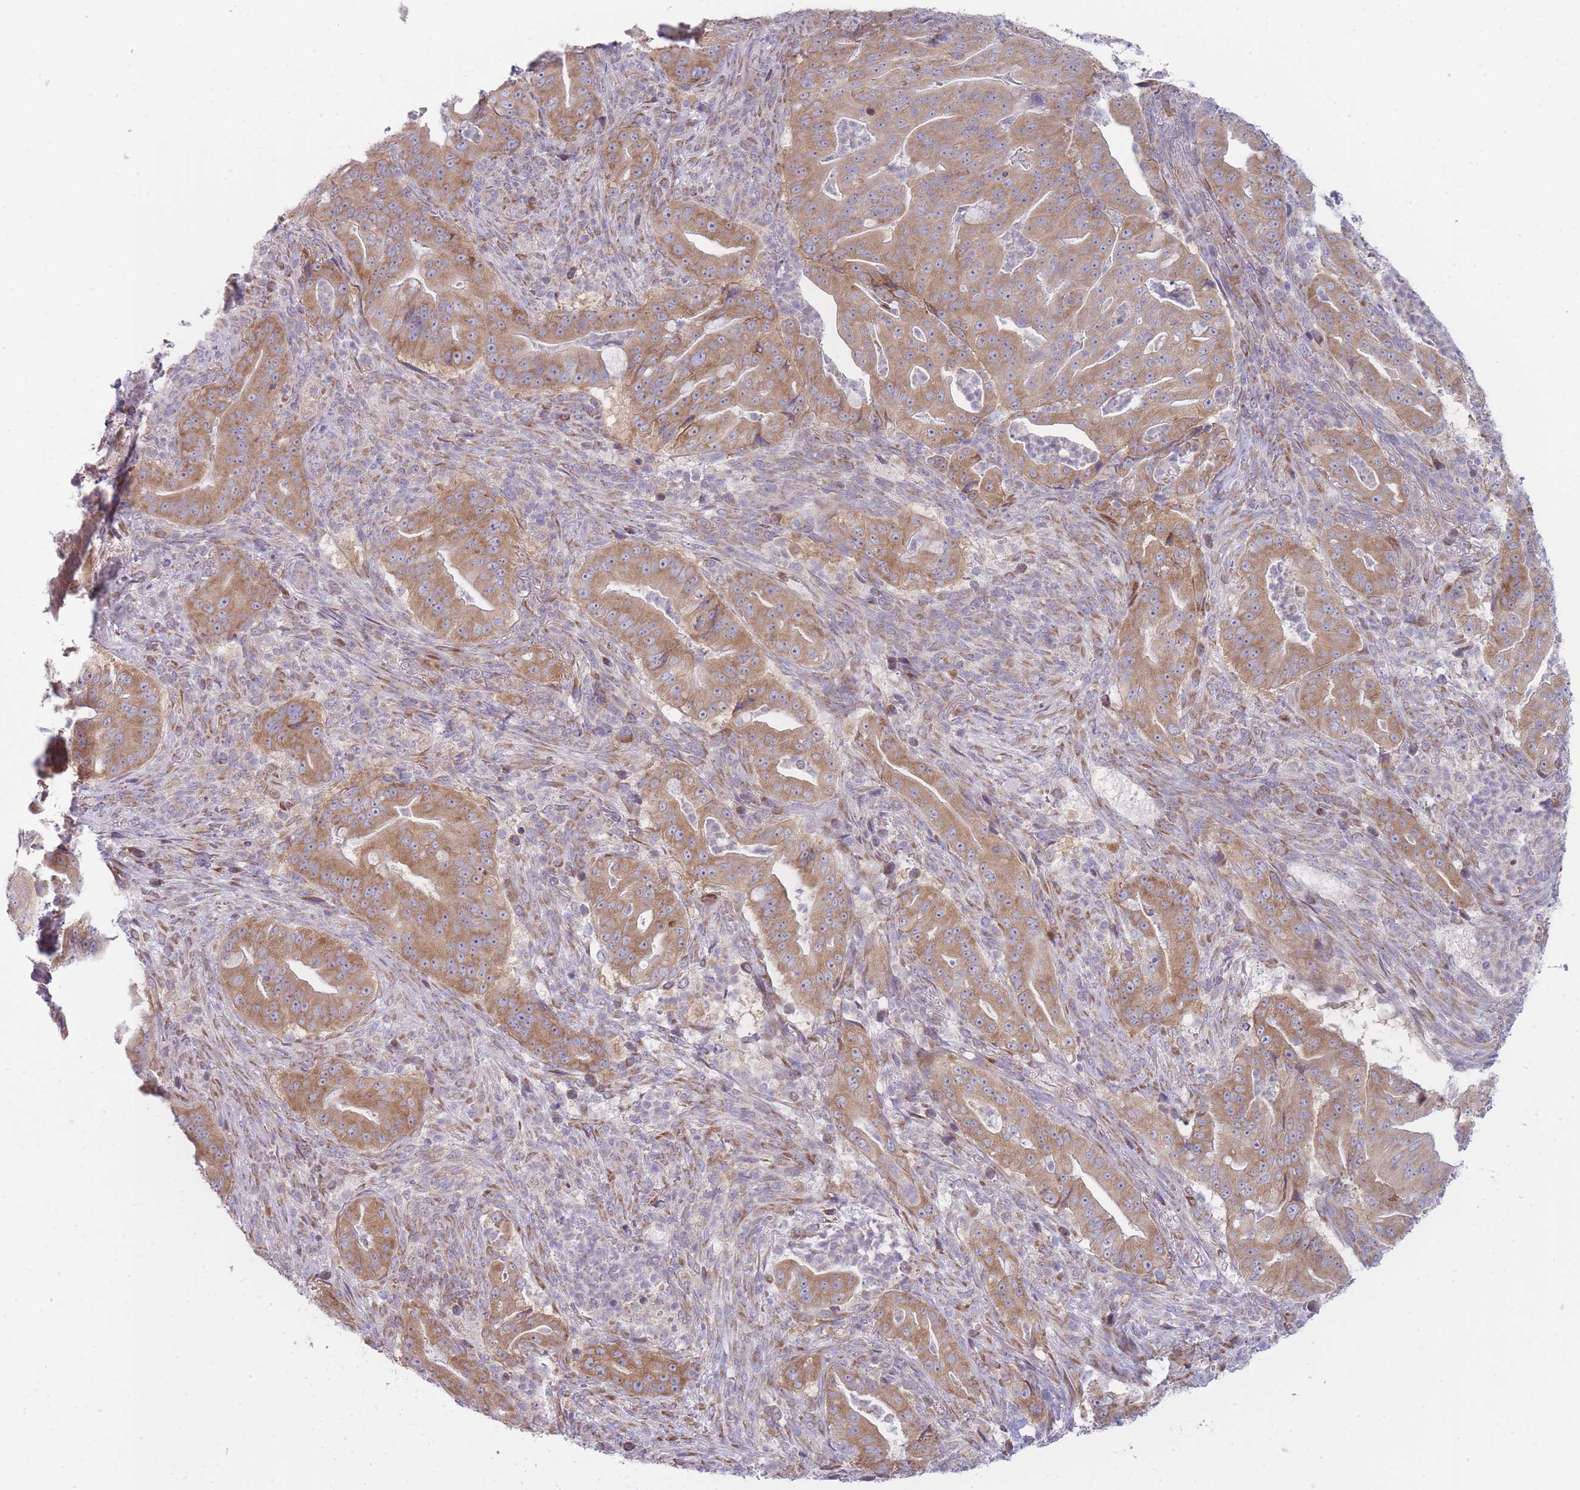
{"staining": {"intensity": "moderate", "quantity": ">75%", "location": "cytoplasmic/membranous"}, "tissue": "pancreatic cancer", "cell_type": "Tumor cells", "image_type": "cancer", "snomed": [{"axis": "morphology", "description": "Adenocarcinoma, NOS"}, {"axis": "topography", "description": "Pancreas"}], "caption": "Immunohistochemical staining of human pancreatic adenocarcinoma displays moderate cytoplasmic/membranous protein positivity in about >75% of tumor cells. (IHC, brightfield microscopy, high magnification).", "gene": "OR5L2", "patient": {"sex": "male", "age": 71}}